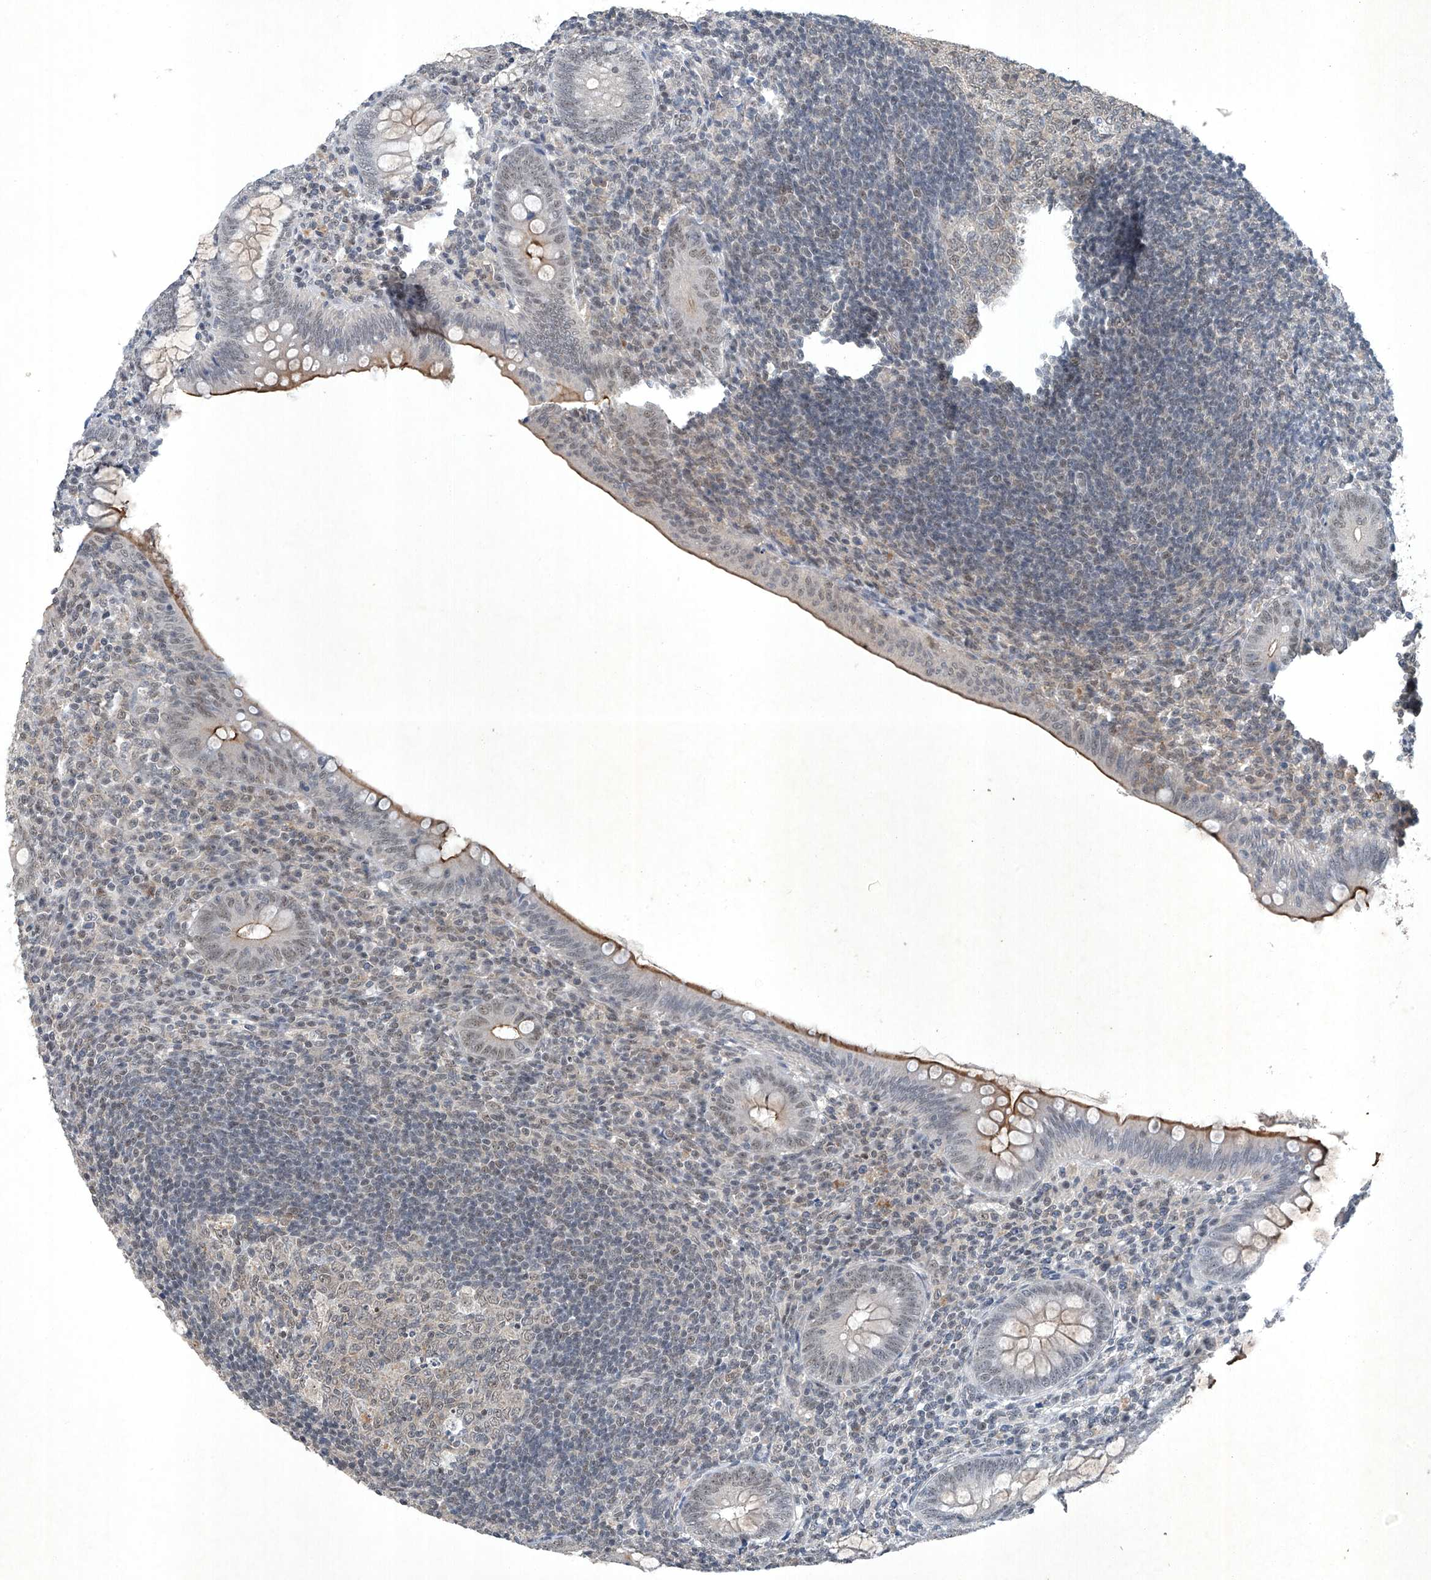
{"staining": {"intensity": "moderate", "quantity": "<25%", "location": "cytoplasmic/membranous"}, "tissue": "appendix", "cell_type": "Glandular cells", "image_type": "normal", "snomed": [{"axis": "morphology", "description": "Normal tissue, NOS"}, {"axis": "topography", "description": "Appendix"}], "caption": "Immunohistochemical staining of benign human appendix exhibits moderate cytoplasmic/membranous protein positivity in about <25% of glandular cells. Nuclei are stained in blue.", "gene": "TAF8", "patient": {"sex": "male", "age": 14}}